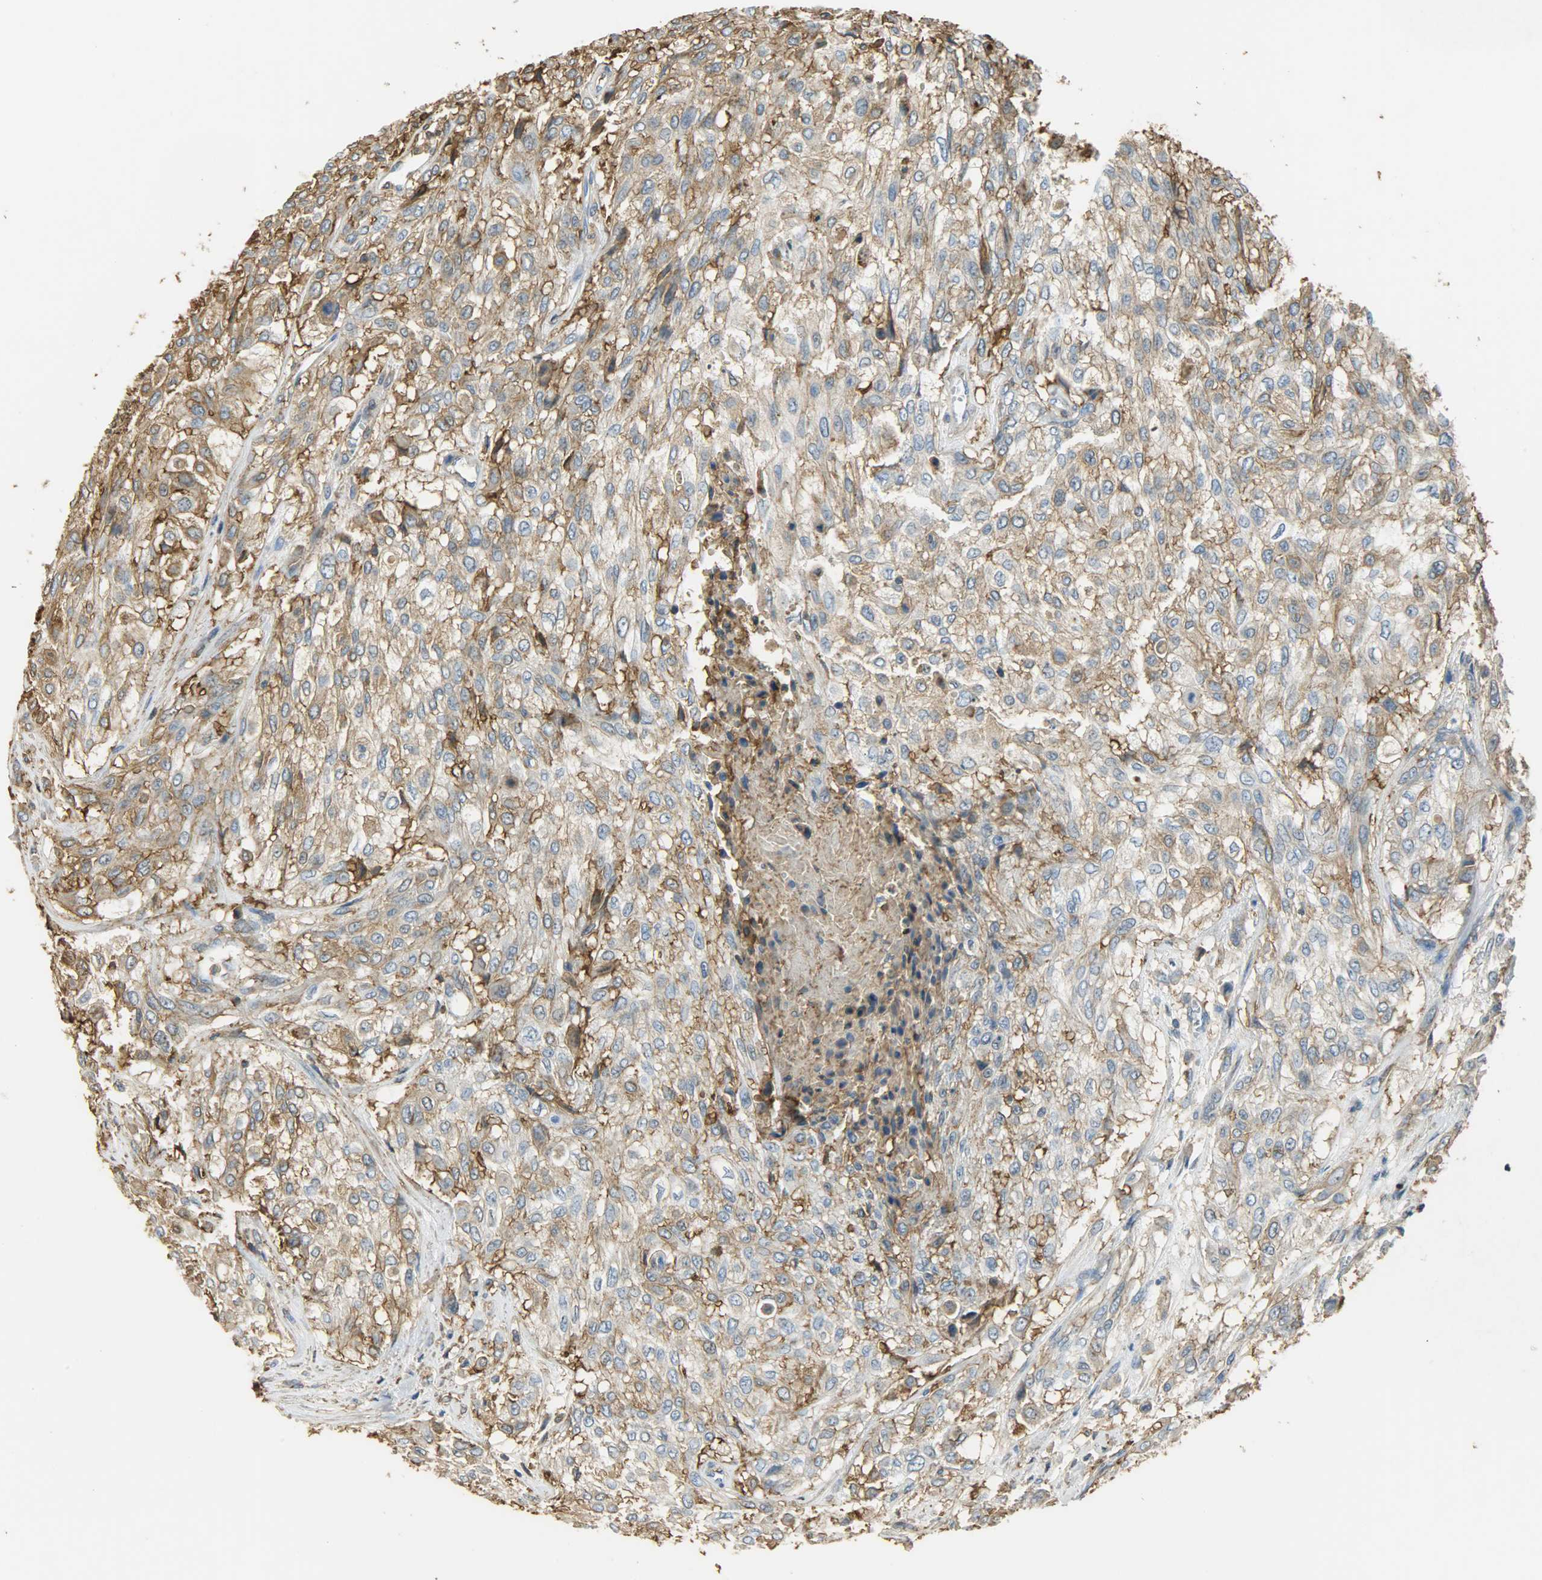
{"staining": {"intensity": "moderate", "quantity": ">75%", "location": "cytoplasmic/membranous"}, "tissue": "urothelial cancer", "cell_type": "Tumor cells", "image_type": "cancer", "snomed": [{"axis": "morphology", "description": "Urothelial carcinoma, High grade"}, {"axis": "topography", "description": "Urinary bladder"}], "caption": "Moderate cytoplasmic/membranous protein positivity is present in approximately >75% of tumor cells in urothelial cancer.", "gene": "ANXA6", "patient": {"sex": "male", "age": 57}}